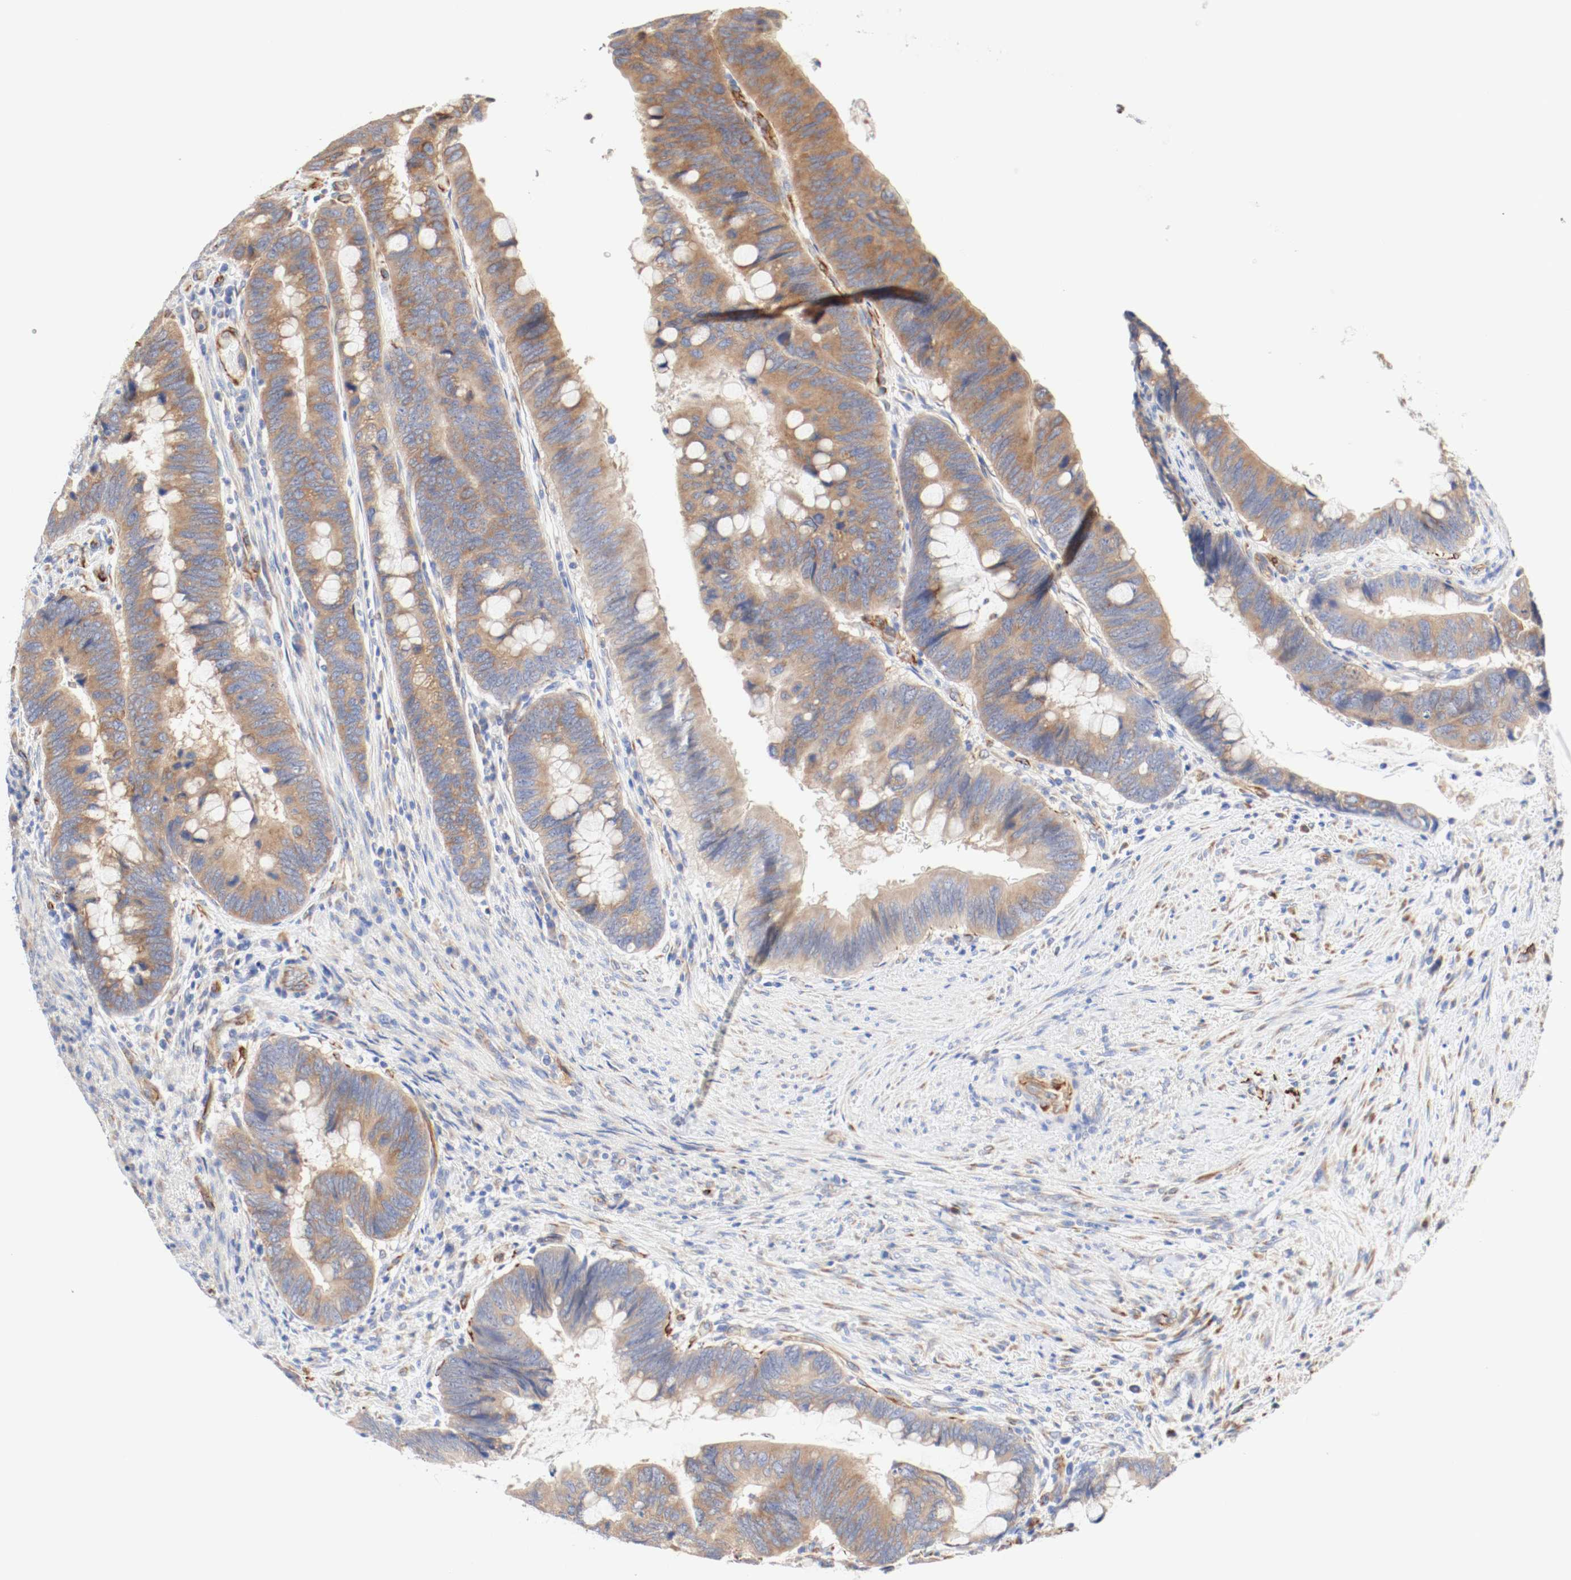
{"staining": {"intensity": "moderate", "quantity": ">75%", "location": "cytoplasmic/membranous"}, "tissue": "colorectal cancer", "cell_type": "Tumor cells", "image_type": "cancer", "snomed": [{"axis": "morphology", "description": "Normal tissue, NOS"}, {"axis": "morphology", "description": "Adenocarcinoma, NOS"}, {"axis": "topography", "description": "Rectum"}], "caption": "Colorectal cancer (adenocarcinoma) tissue demonstrates moderate cytoplasmic/membranous staining in approximately >75% of tumor cells, visualized by immunohistochemistry.", "gene": "GIT1", "patient": {"sex": "male", "age": 92}}